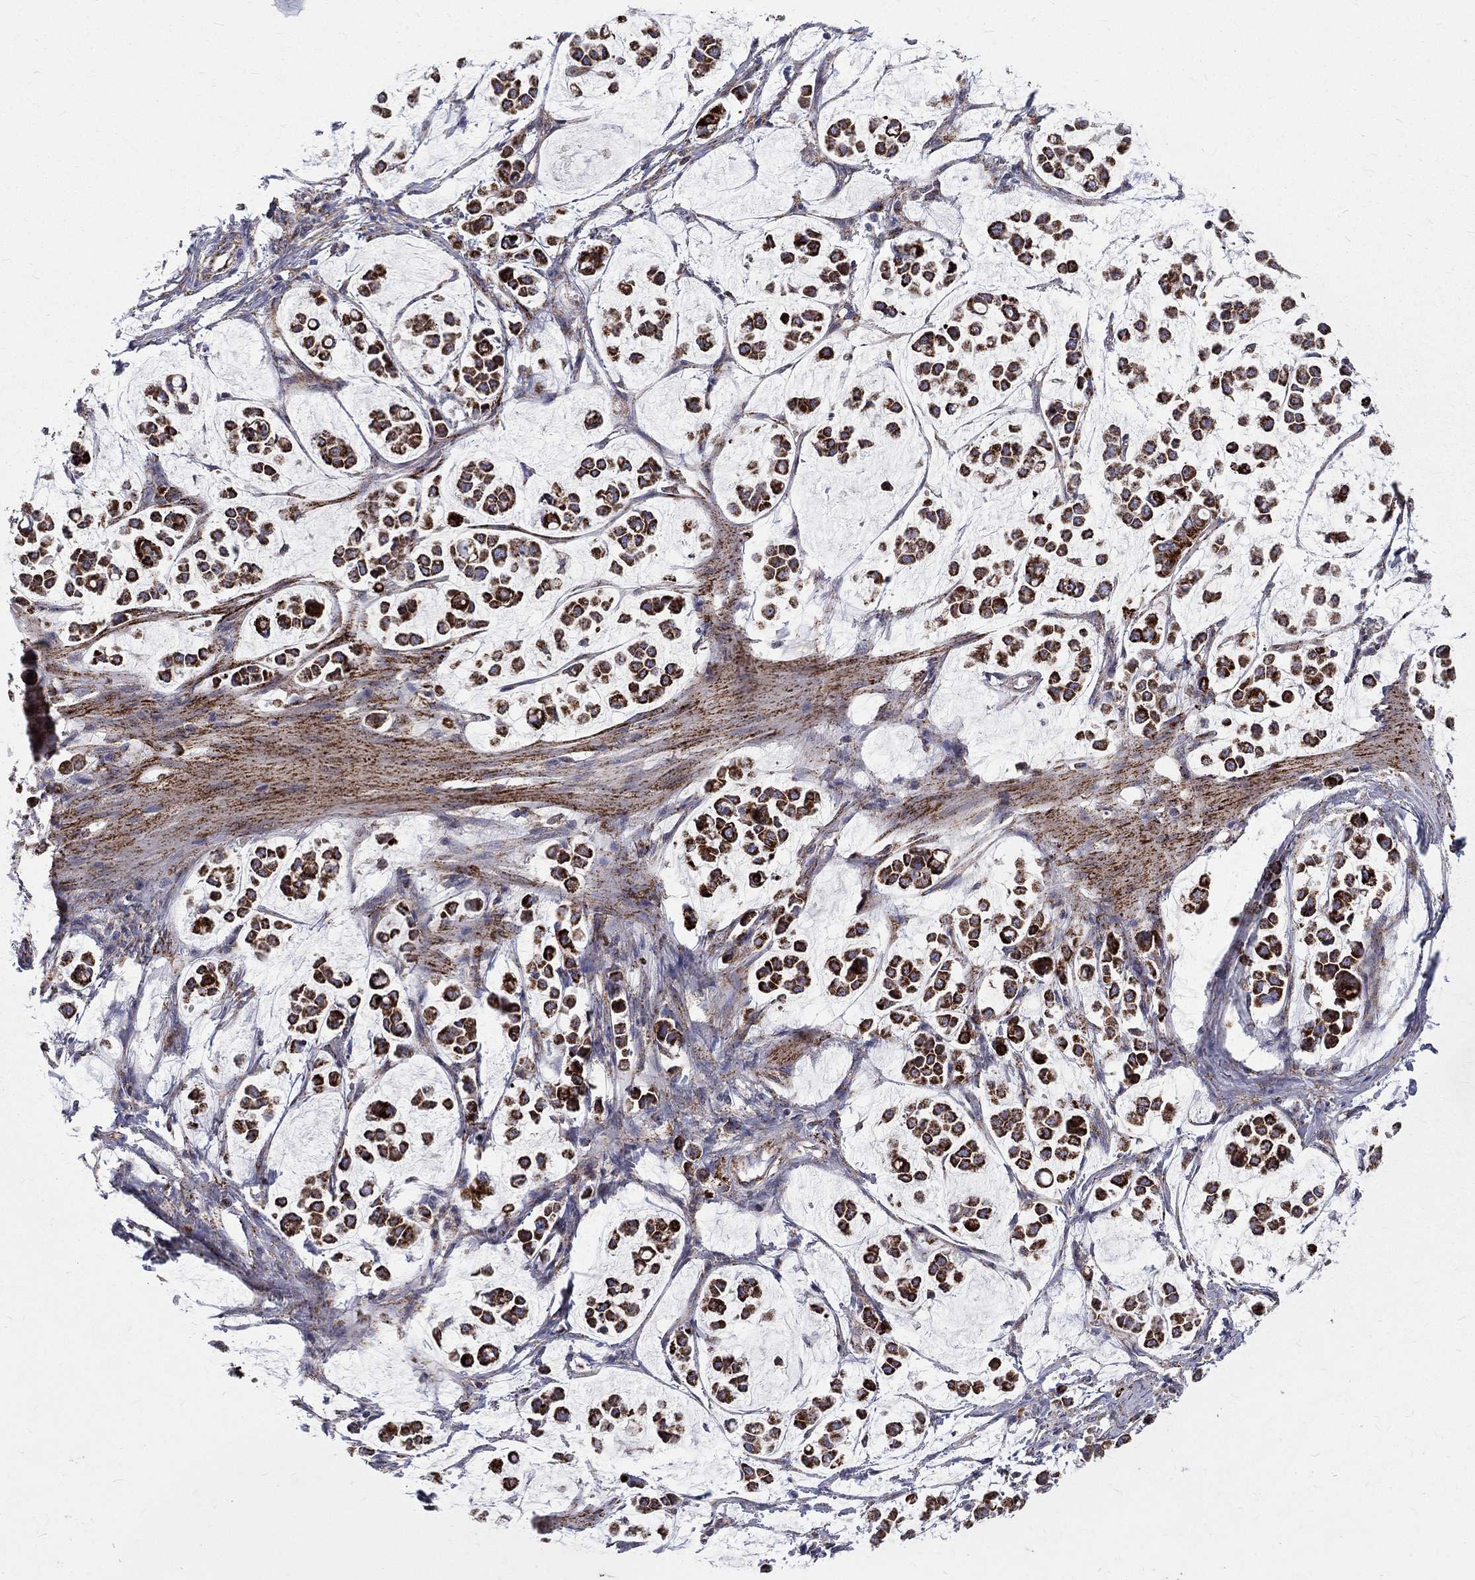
{"staining": {"intensity": "strong", "quantity": ">75%", "location": "cytoplasmic/membranous"}, "tissue": "stomach cancer", "cell_type": "Tumor cells", "image_type": "cancer", "snomed": [{"axis": "morphology", "description": "Adenocarcinoma, NOS"}, {"axis": "topography", "description": "Stomach"}], "caption": "Brown immunohistochemical staining in human stomach adenocarcinoma reveals strong cytoplasmic/membranous positivity in about >75% of tumor cells.", "gene": "ALDH1B1", "patient": {"sex": "male", "age": 82}}